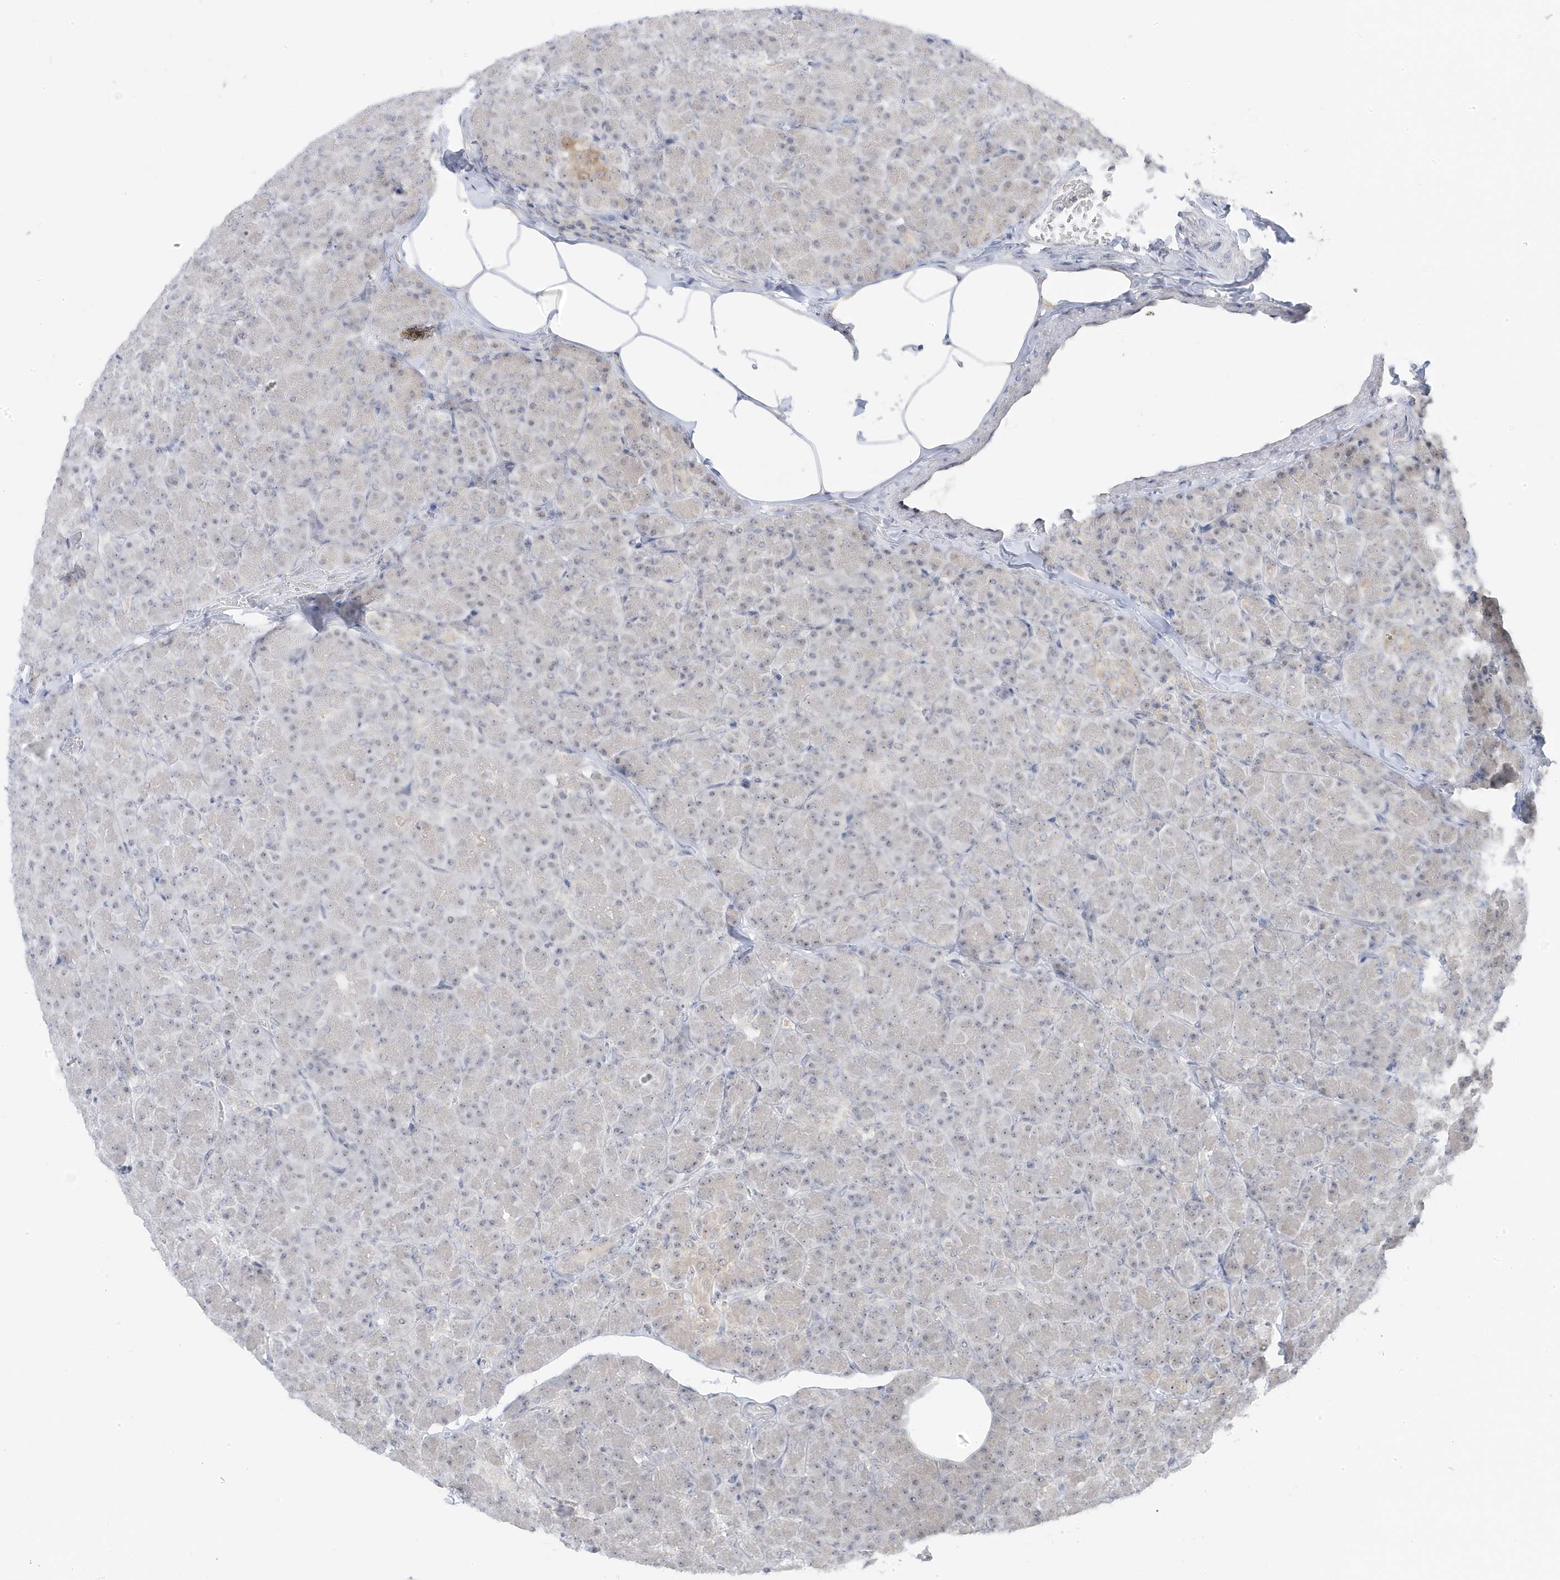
{"staining": {"intensity": "moderate", "quantity": "25%-75%", "location": "cytoplasmic/membranous,nuclear"}, "tissue": "pancreas", "cell_type": "Exocrine glandular cells", "image_type": "normal", "snomed": [{"axis": "morphology", "description": "Normal tissue, NOS"}, {"axis": "topography", "description": "Pancreas"}], "caption": "The histopathology image displays immunohistochemical staining of normal pancreas. There is moderate cytoplasmic/membranous,nuclear staining is seen in about 25%-75% of exocrine glandular cells.", "gene": "TSEN15", "patient": {"sex": "female", "age": 43}}